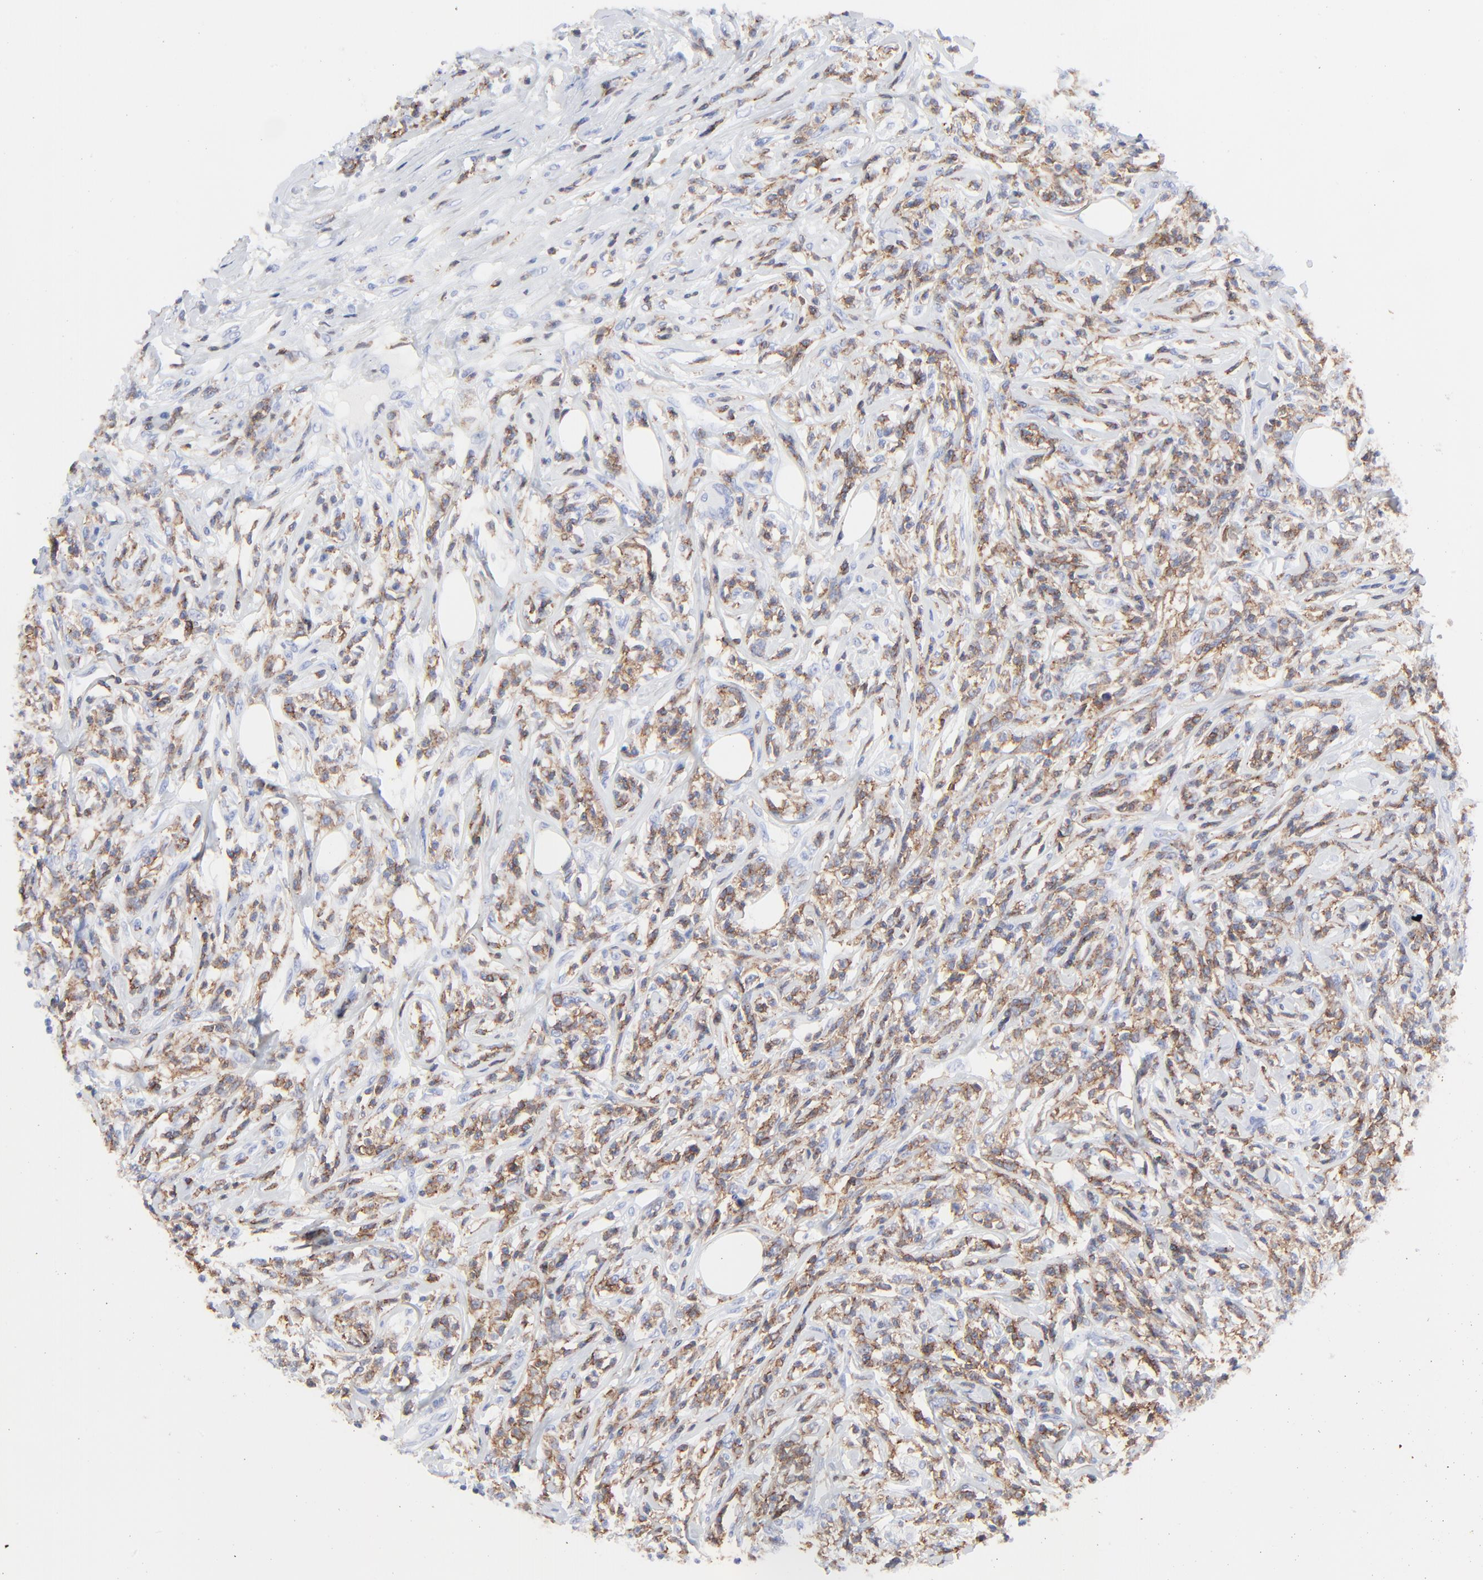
{"staining": {"intensity": "moderate", "quantity": ">75%", "location": "cytoplasmic/membranous"}, "tissue": "lymphoma", "cell_type": "Tumor cells", "image_type": "cancer", "snomed": [{"axis": "morphology", "description": "Malignant lymphoma, non-Hodgkin's type, High grade"}, {"axis": "topography", "description": "Lymph node"}], "caption": "Malignant lymphoma, non-Hodgkin's type (high-grade) stained for a protein reveals moderate cytoplasmic/membranous positivity in tumor cells.", "gene": "LCK", "patient": {"sex": "female", "age": 84}}